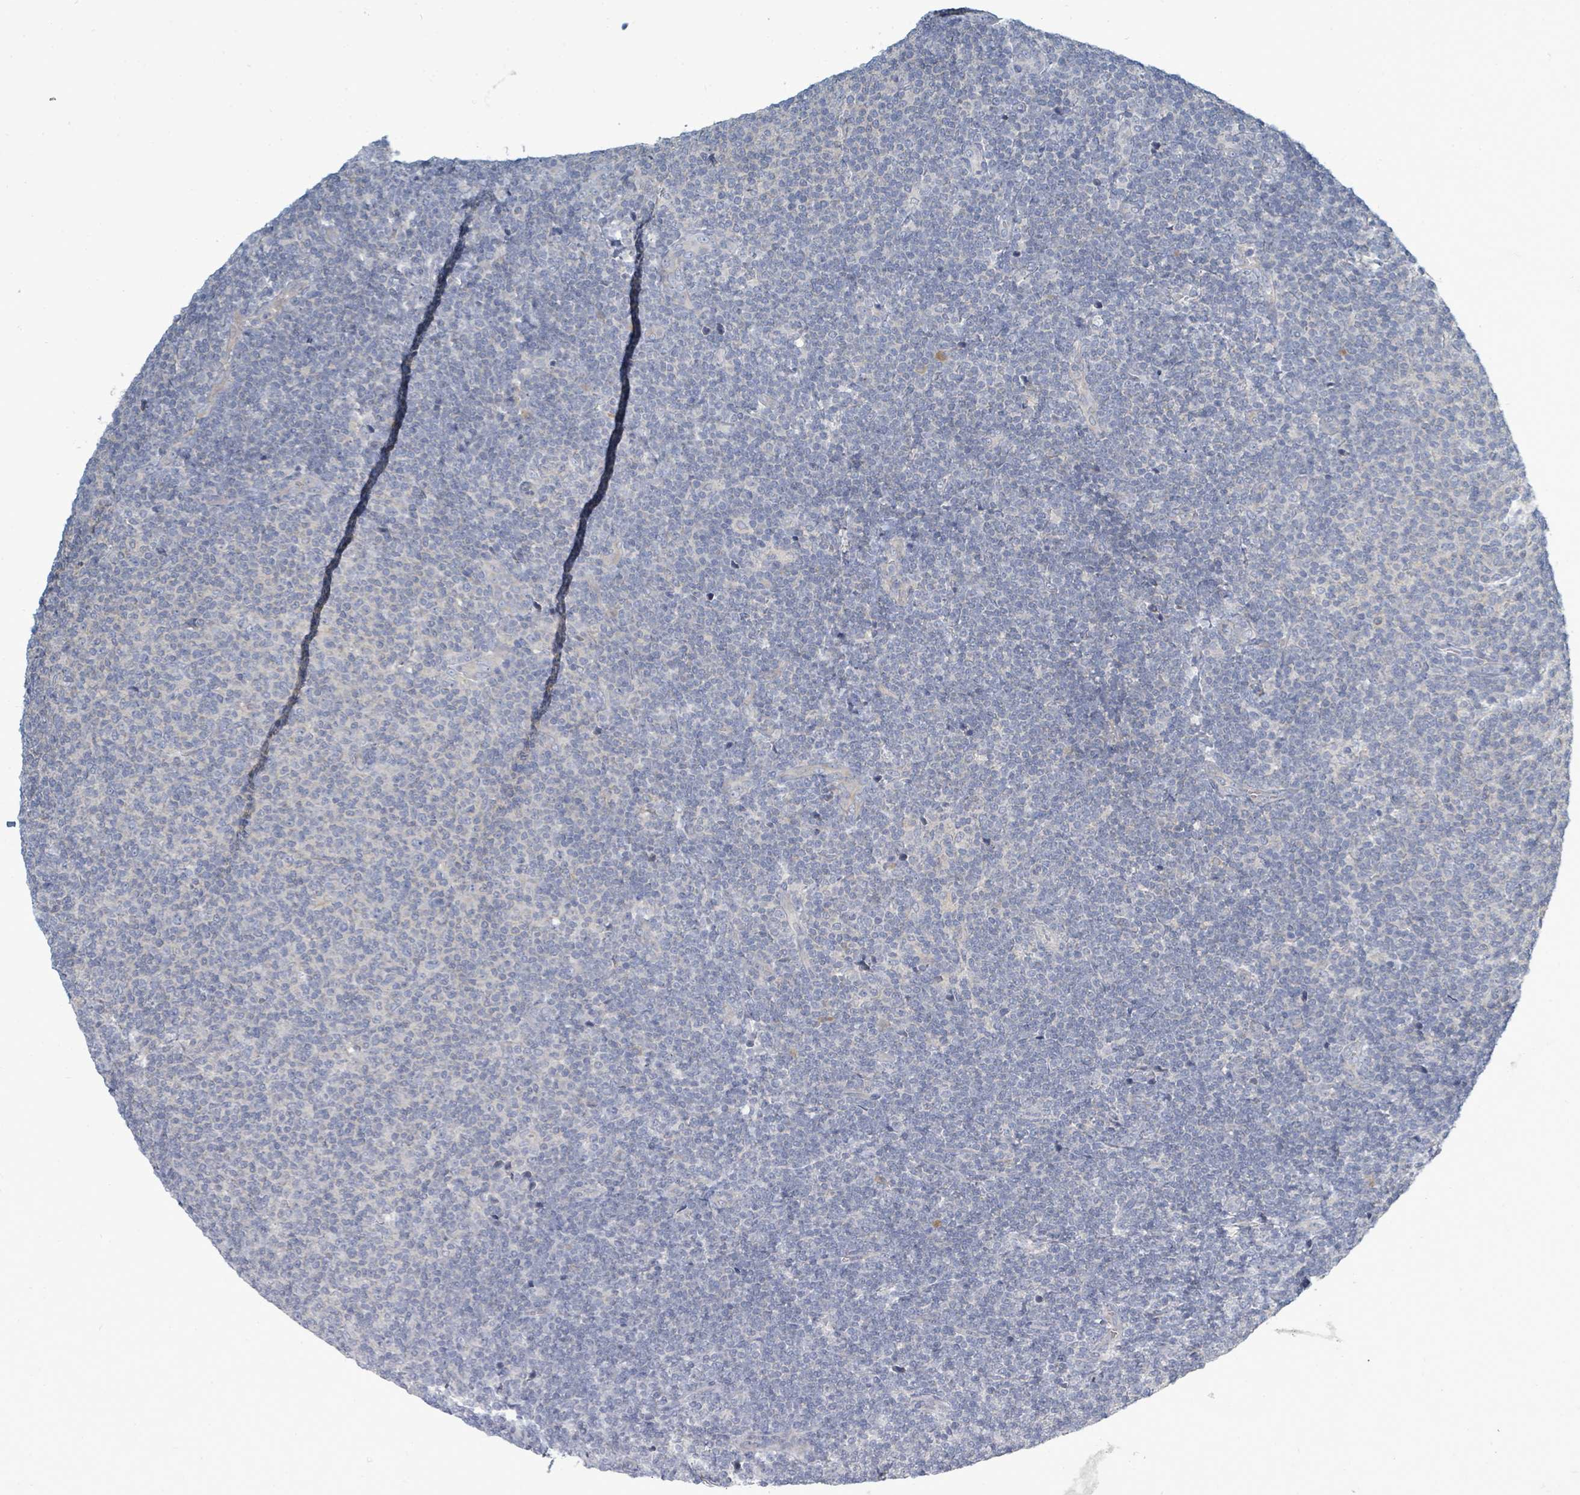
{"staining": {"intensity": "negative", "quantity": "none", "location": "none"}, "tissue": "lymphoma", "cell_type": "Tumor cells", "image_type": "cancer", "snomed": [{"axis": "morphology", "description": "Malignant lymphoma, non-Hodgkin's type, Low grade"}, {"axis": "topography", "description": "Lymph node"}], "caption": "A photomicrograph of human low-grade malignant lymphoma, non-Hodgkin's type is negative for staining in tumor cells.", "gene": "SLC25A23", "patient": {"sex": "male", "age": 66}}